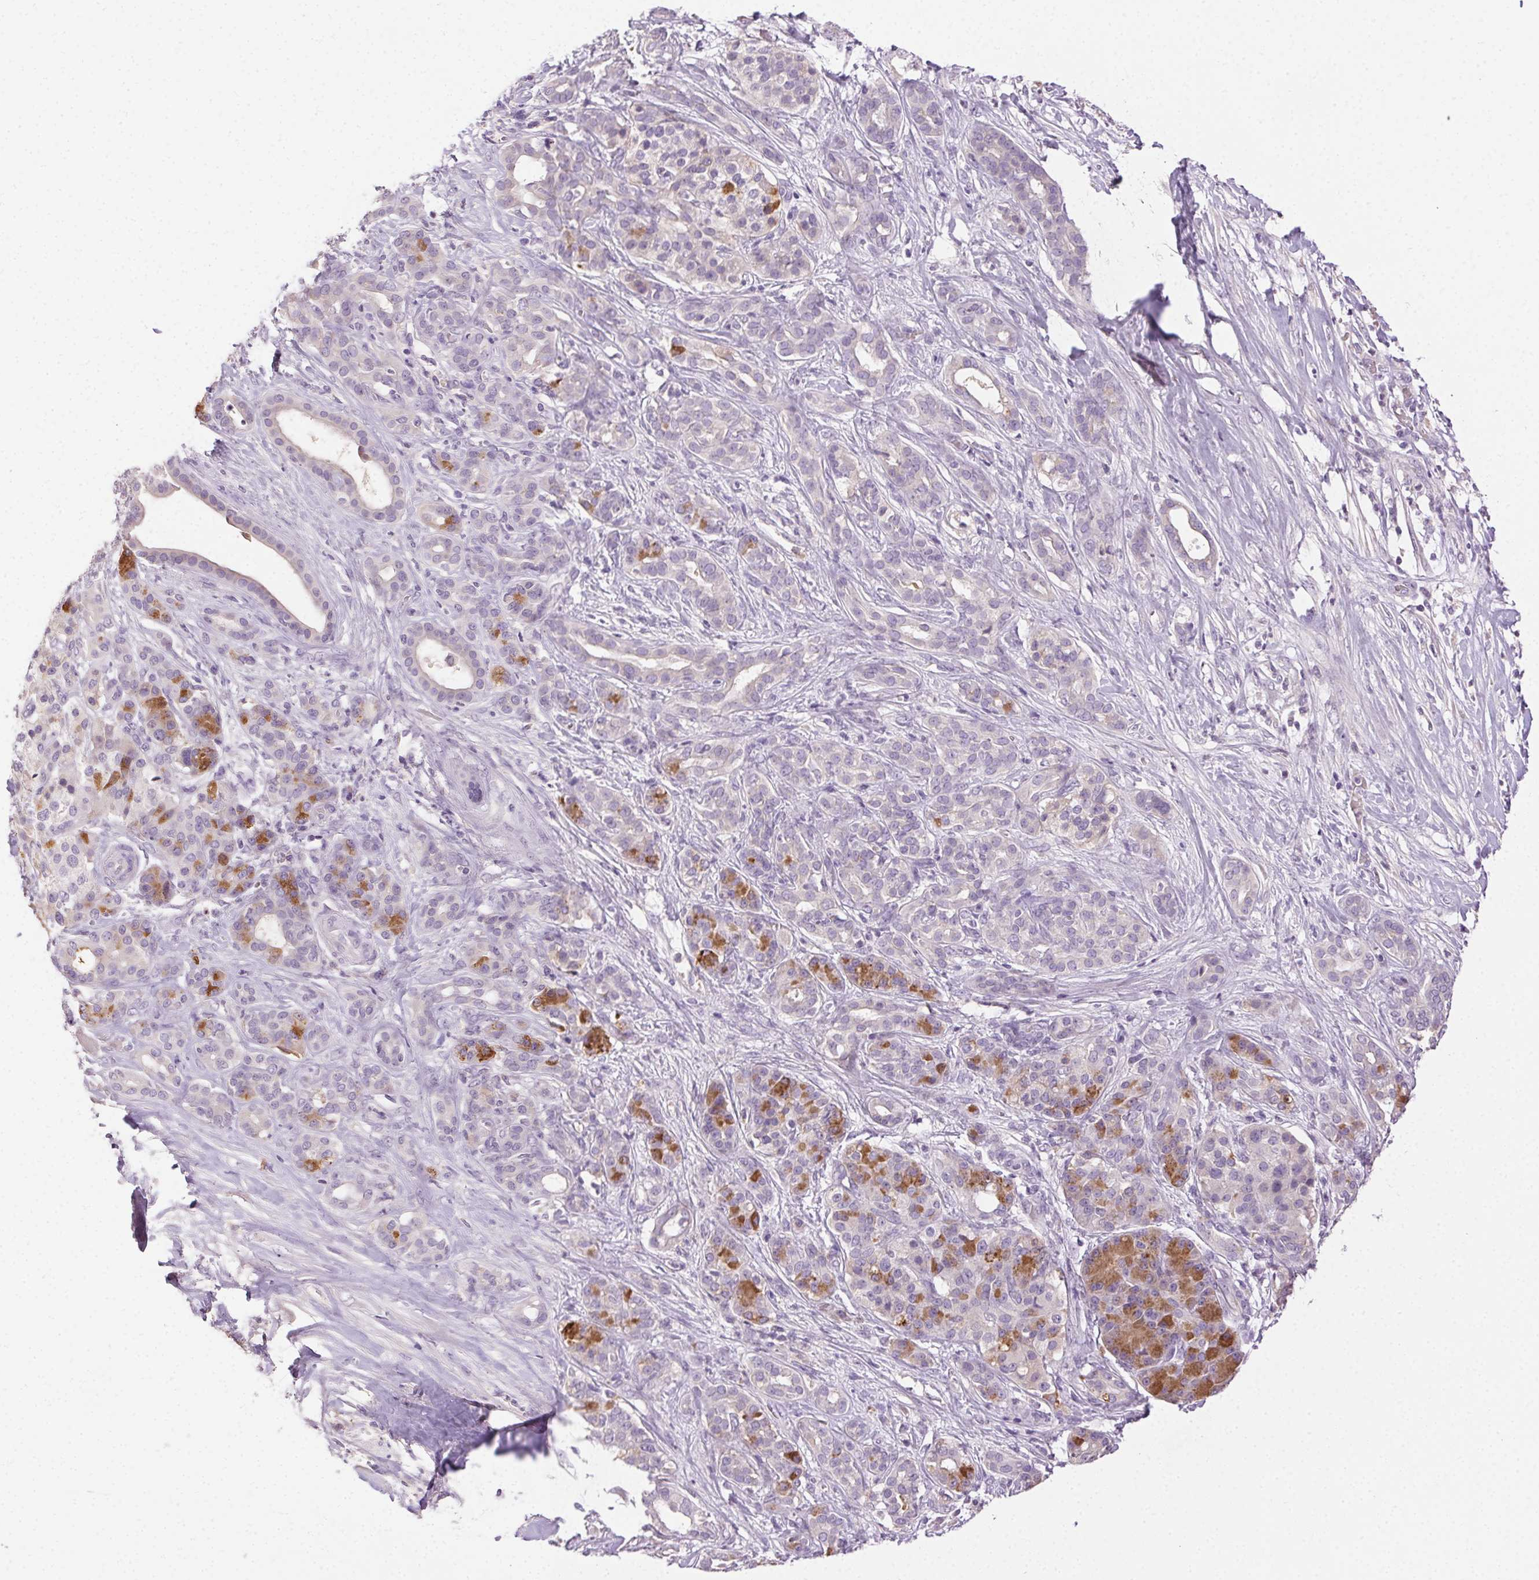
{"staining": {"intensity": "moderate", "quantity": "<25%", "location": "cytoplasmic/membranous"}, "tissue": "pancreatic cancer", "cell_type": "Tumor cells", "image_type": "cancer", "snomed": [{"axis": "morphology", "description": "Normal tissue, NOS"}, {"axis": "morphology", "description": "Inflammation, NOS"}, {"axis": "morphology", "description": "Adenocarcinoma, NOS"}, {"axis": "topography", "description": "Pancreas"}], "caption": "Moderate cytoplasmic/membranous protein staining is appreciated in about <25% of tumor cells in pancreatic cancer.", "gene": "BPIFB2", "patient": {"sex": "male", "age": 57}}